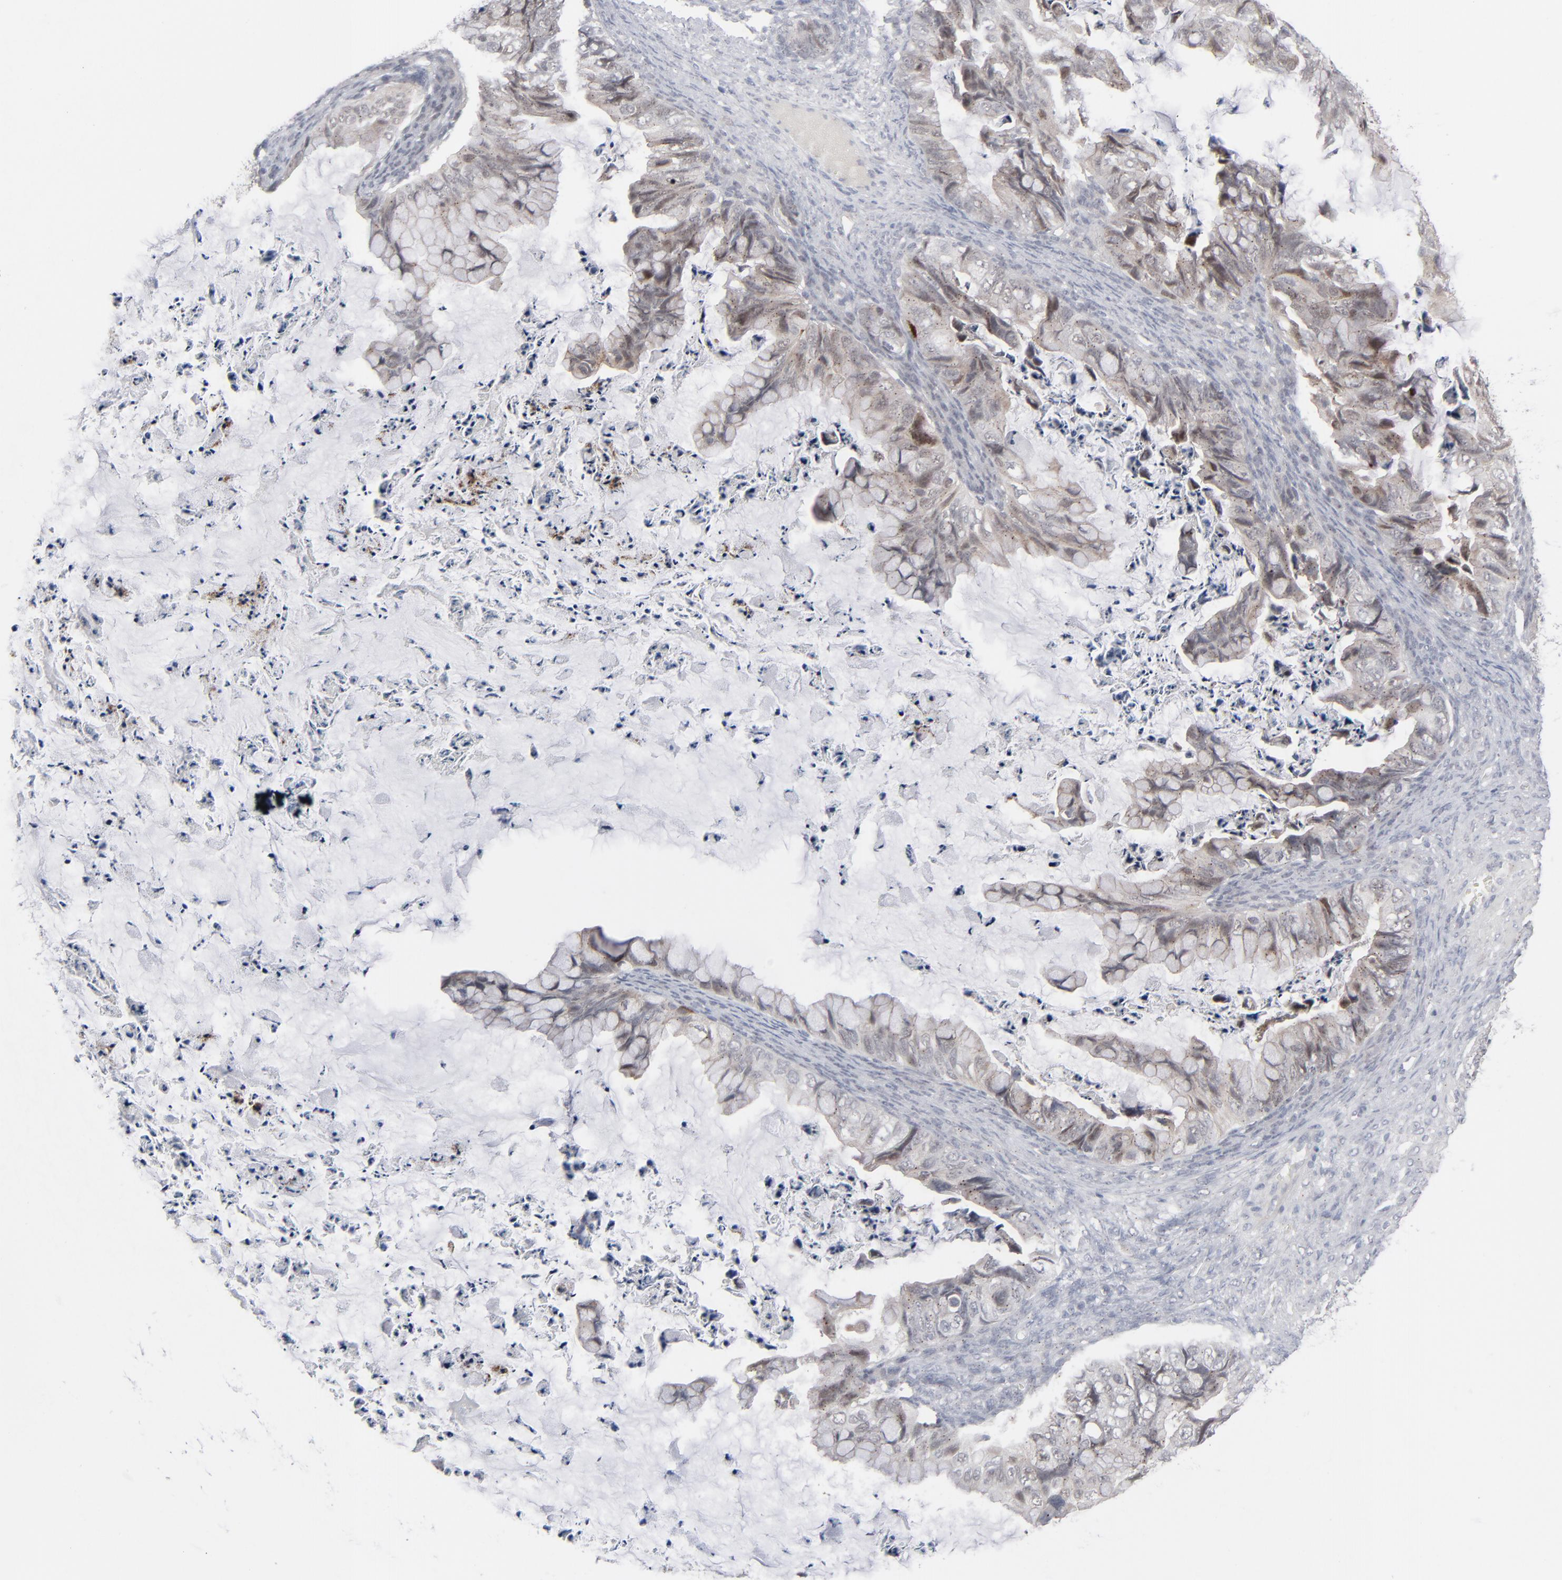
{"staining": {"intensity": "negative", "quantity": "none", "location": "none"}, "tissue": "ovarian cancer", "cell_type": "Tumor cells", "image_type": "cancer", "snomed": [{"axis": "morphology", "description": "Cystadenocarcinoma, mucinous, NOS"}, {"axis": "topography", "description": "Ovary"}], "caption": "Immunohistochemistry image of human ovarian cancer (mucinous cystadenocarcinoma) stained for a protein (brown), which displays no staining in tumor cells.", "gene": "POF1B", "patient": {"sex": "female", "age": 36}}